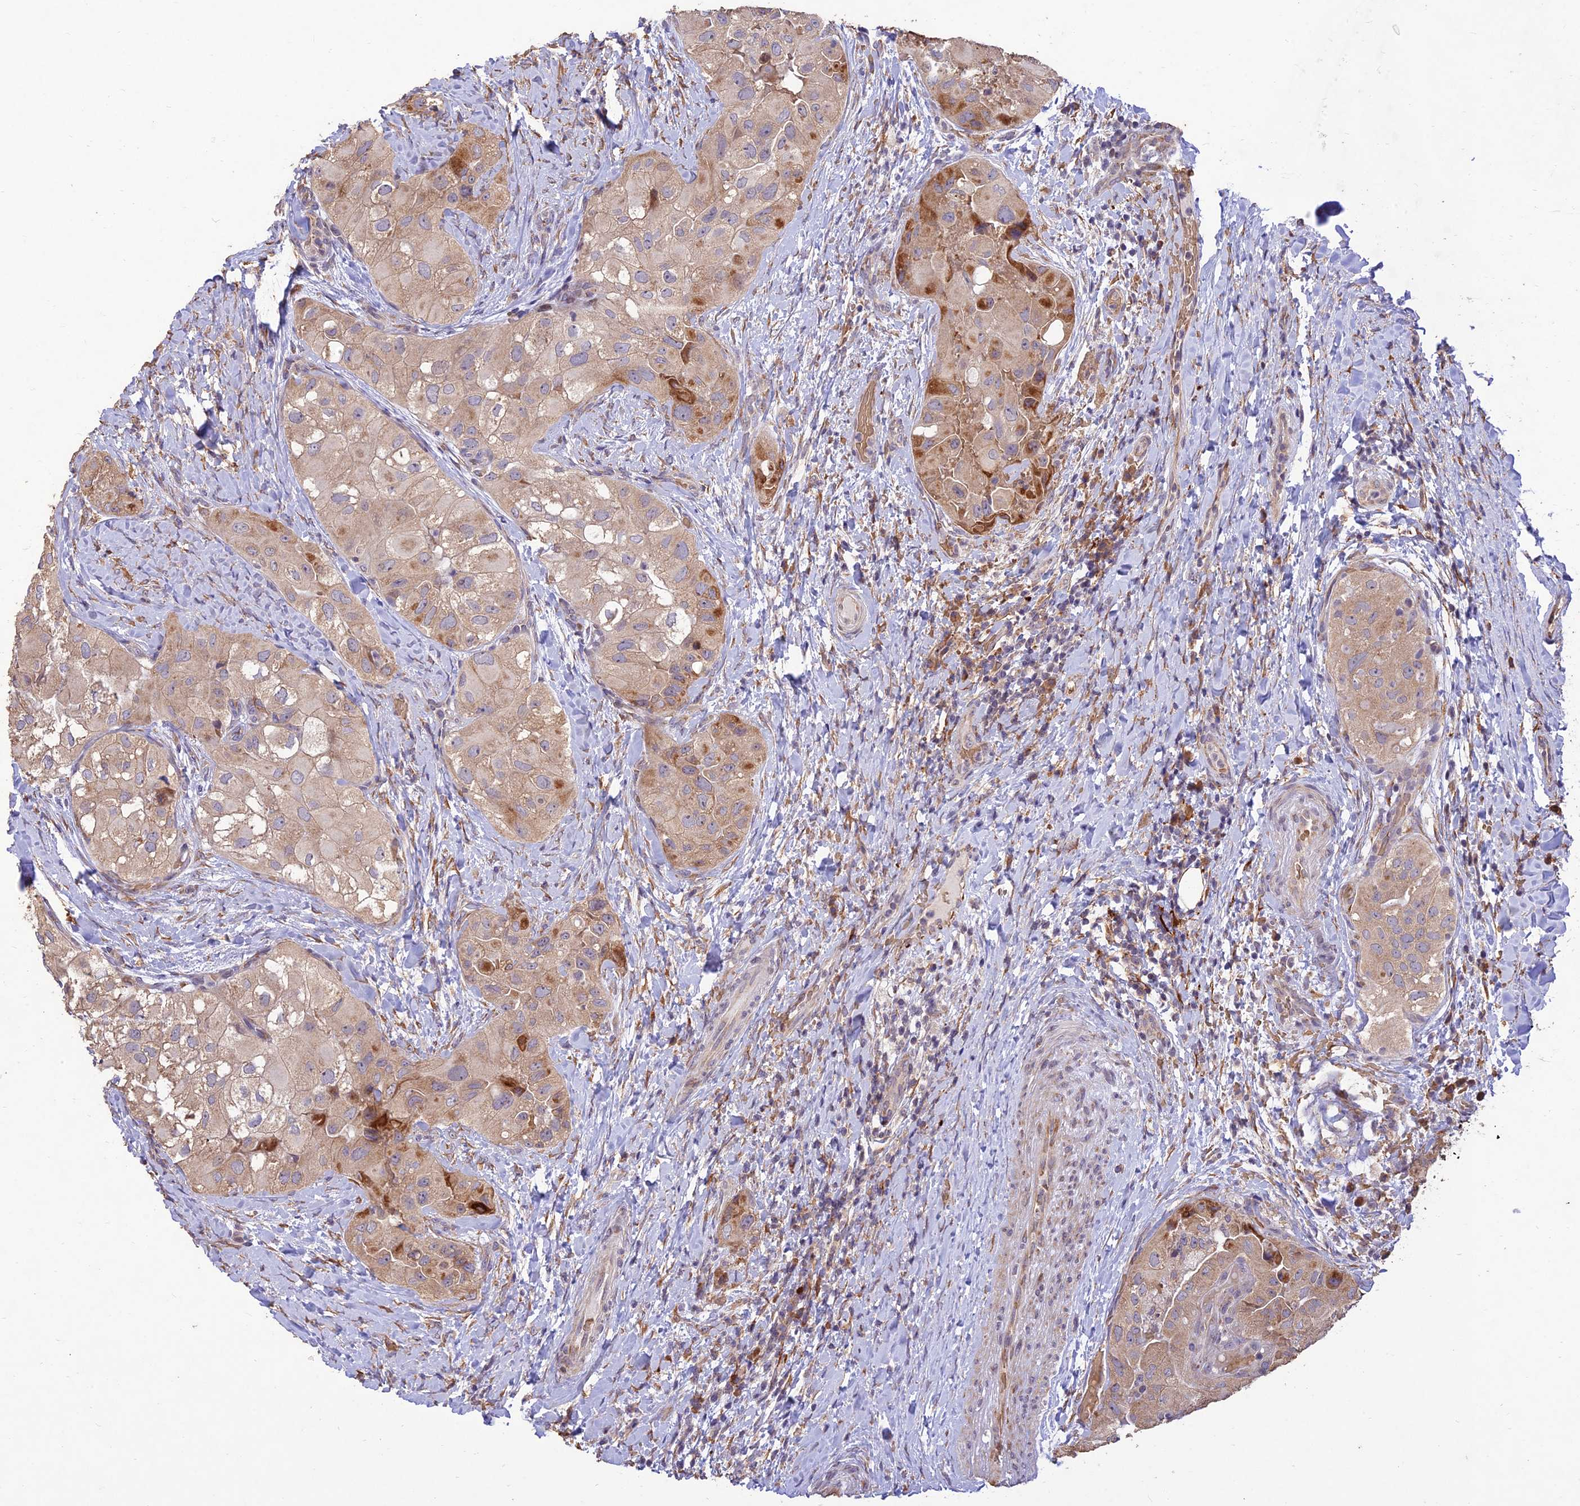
{"staining": {"intensity": "weak", "quantity": ">75%", "location": "cytoplasmic/membranous"}, "tissue": "thyroid cancer", "cell_type": "Tumor cells", "image_type": "cancer", "snomed": [{"axis": "morphology", "description": "Normal tissue, NOS"}, {"axis": "morphology", "description": "Papillary adenocarcinoma, NOS"}, {"axis": "topography", "description": "Thyroid gland"}], "caption": "Thyroid cancer (papillary adenocarcinoma) tissue displays weak cytoplasmic/membranous expression in approximately >75% of tumor cells", "gene": "PPP1R11", "patient": {"sex": "female", "age": 59}}